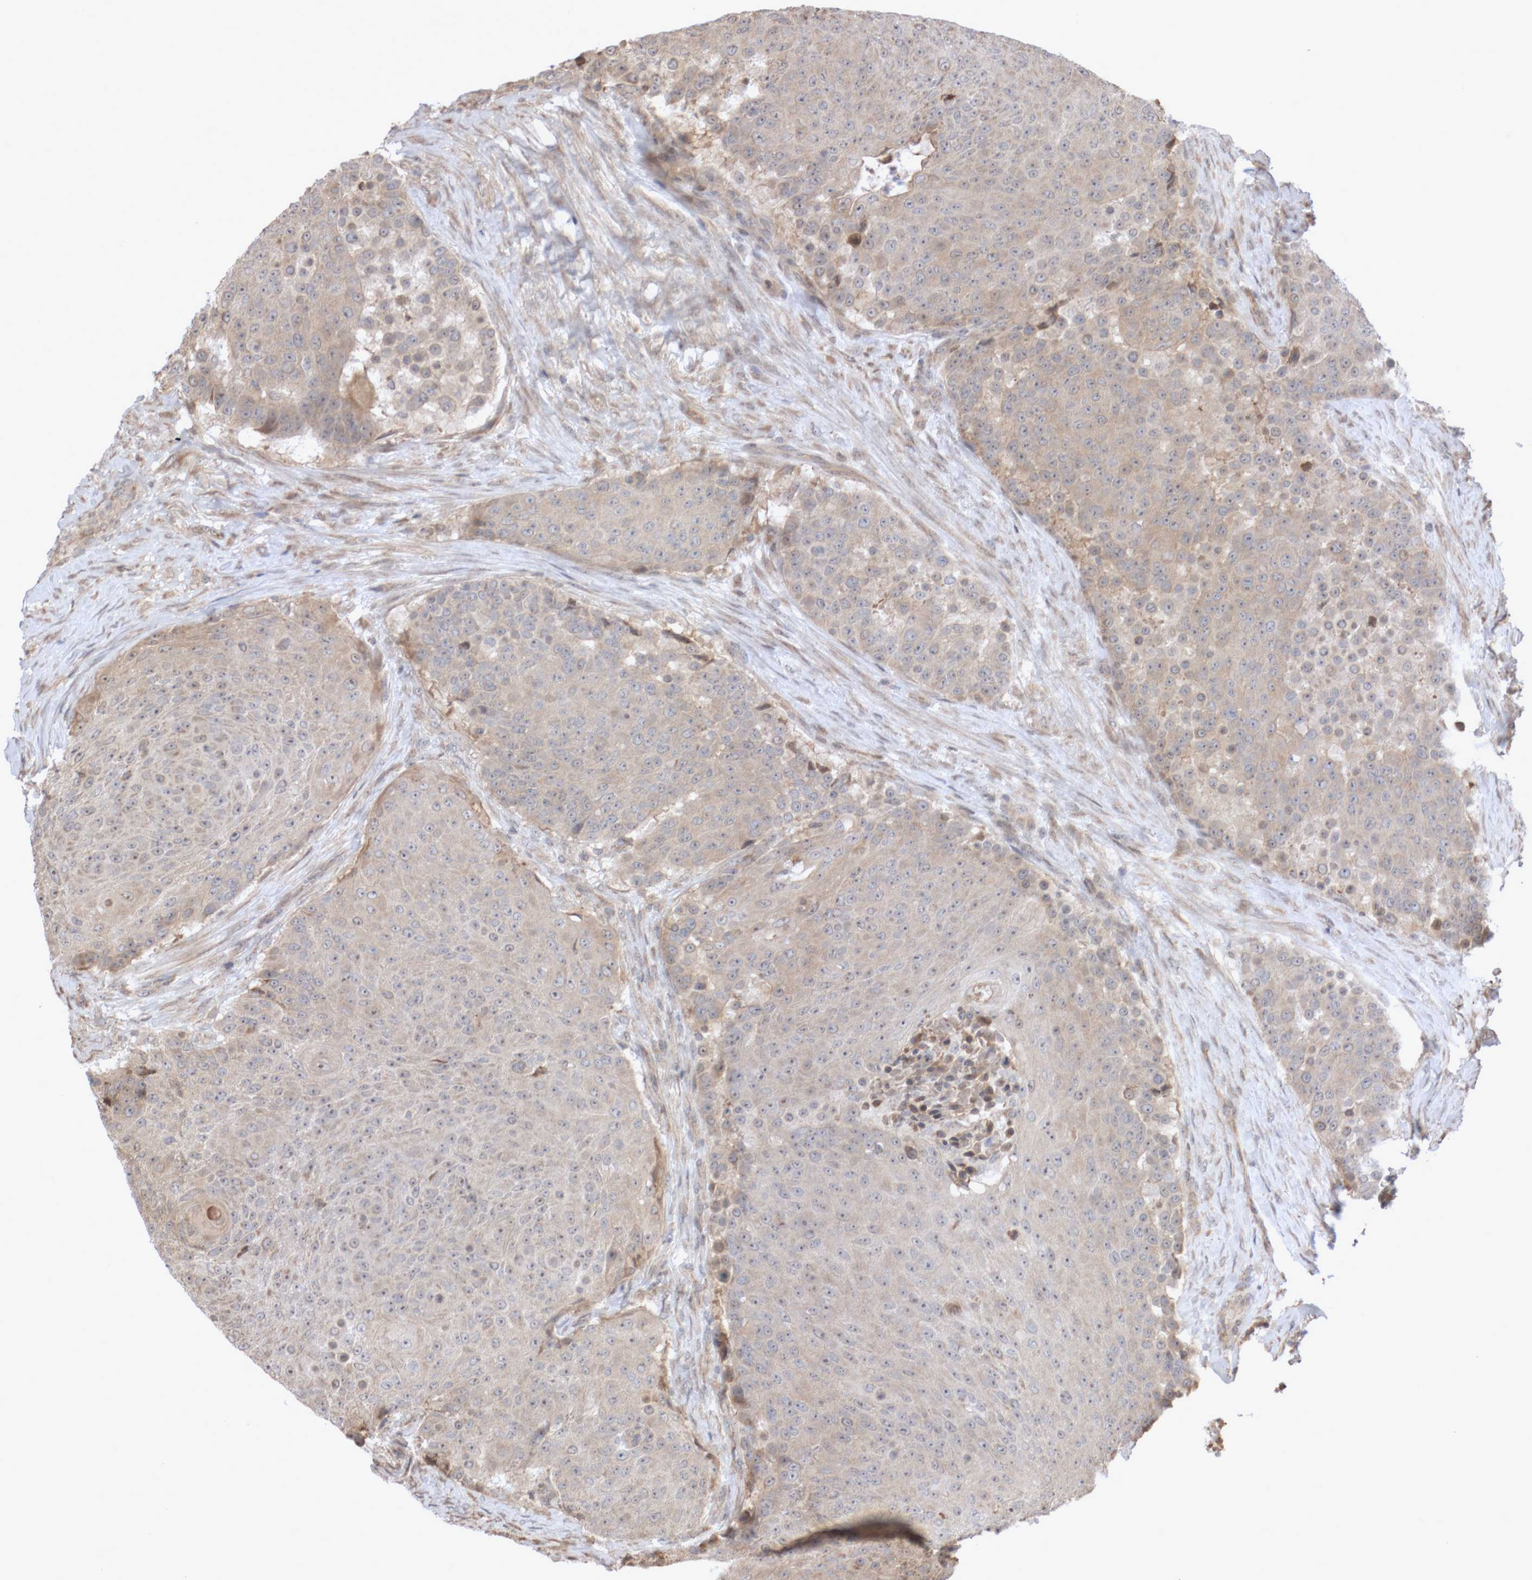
{"staining": {"intensity": "weak", "quantity": "<25%", "location": "nuclear"}, "tissue": "urothelial cancer", "cell_type": "Tumor cells", "image_type": "cancer", "snomed": [{"axis": "morphology", "description": "Urothelial carcinoma, High grade"}, {"axis": "topography", "description": "Urinary bladder"}], "caption": "This is an IHC histopathology image of urothelial cancer. There is no positivity in tumor cells.", "gene": "DPH7", "patient": {"sex": "female", "age": 63}}